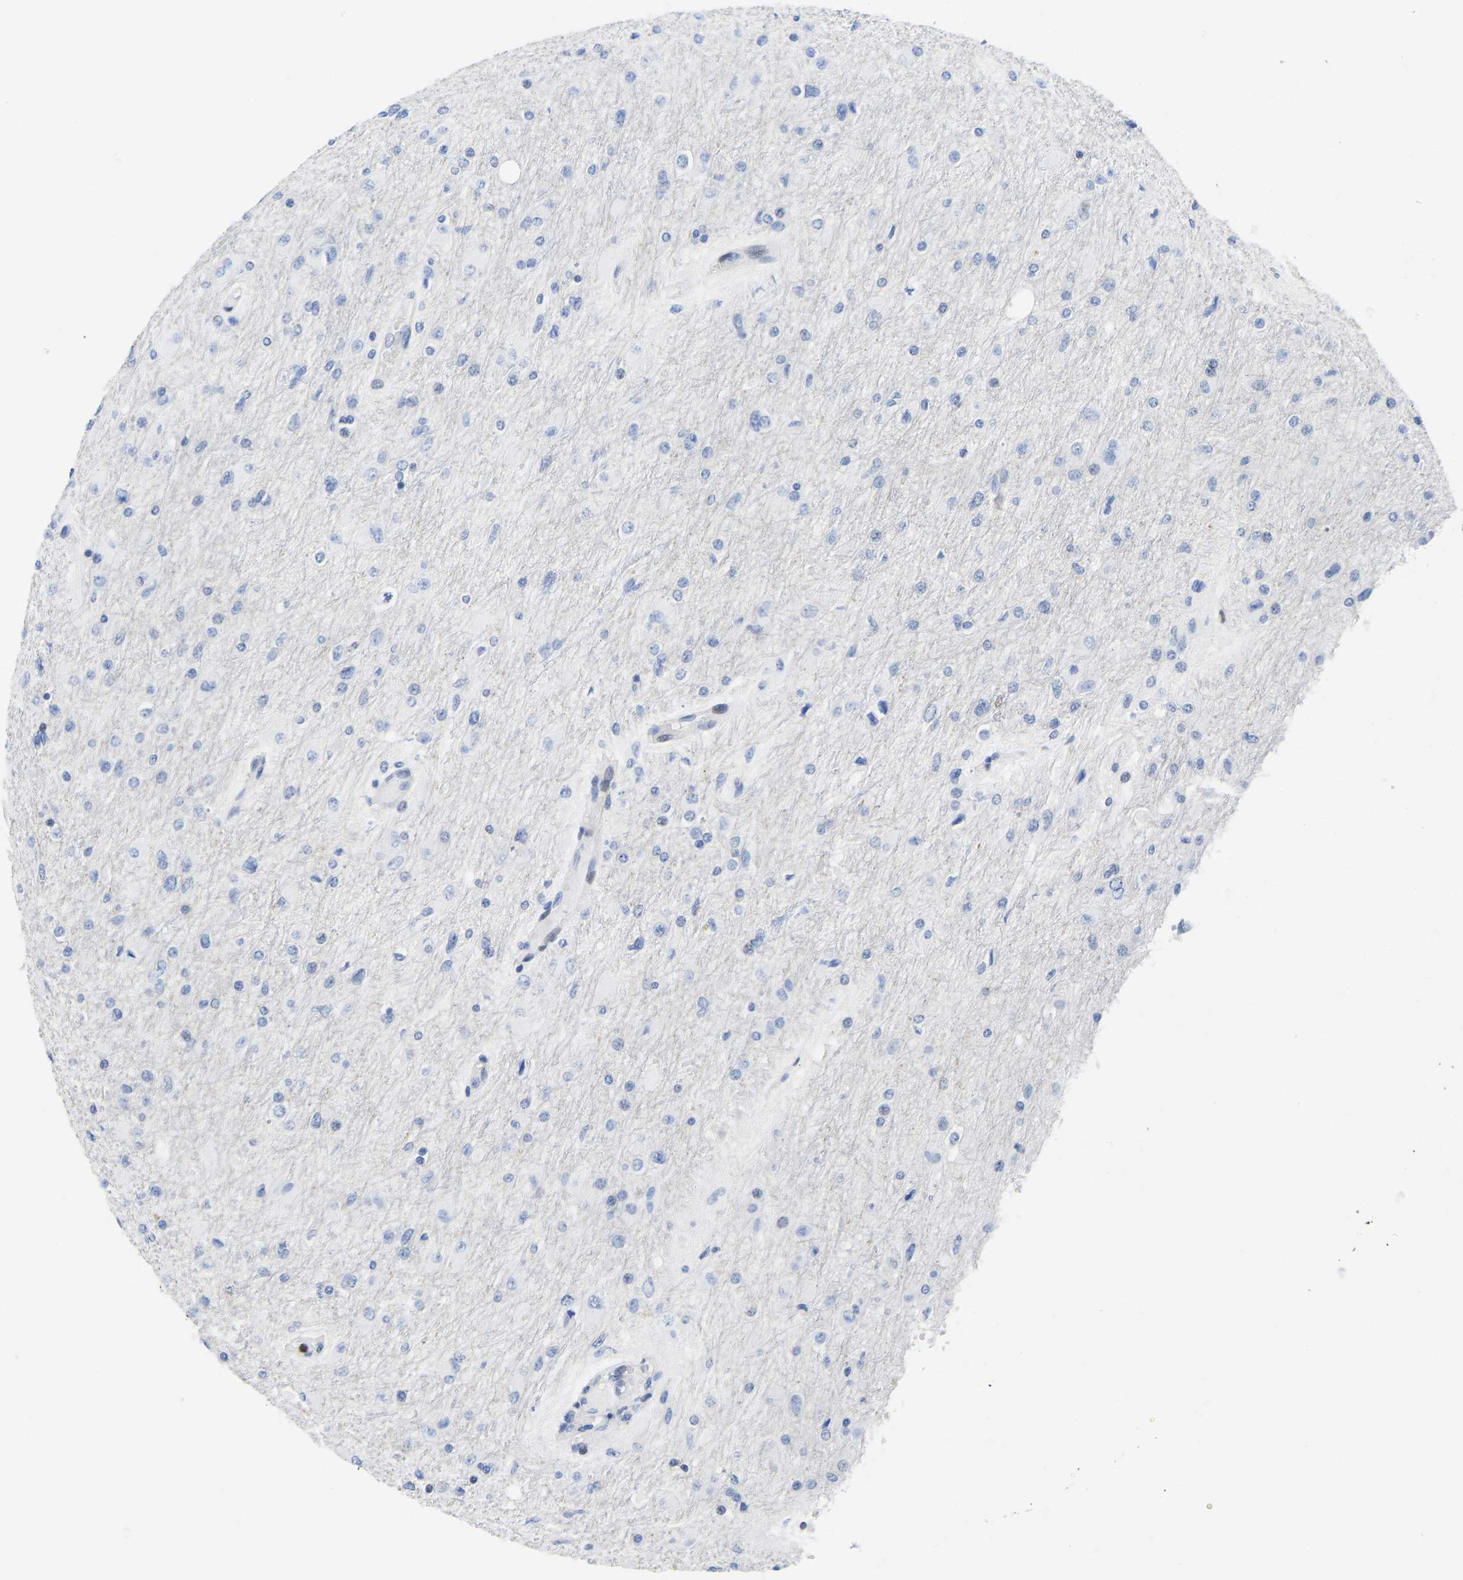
{"staining": {"intensity": "negative", "quantity": "none", "location": "none"}, "tissue": "glioma", "cell_type": "Tumor cells", "image_type": "cancer", "snomed": [{"axis": "morphology", "description": "Glioma, malignant, High grade"}, {"axis": "topography", "description": "Cerebral cortex"}], "caption": "Protein analysis of glioma reveals no significant staining in tumor cells.", "gene": "HDAC5", "patient": {"sex": "female", "age": 36}}